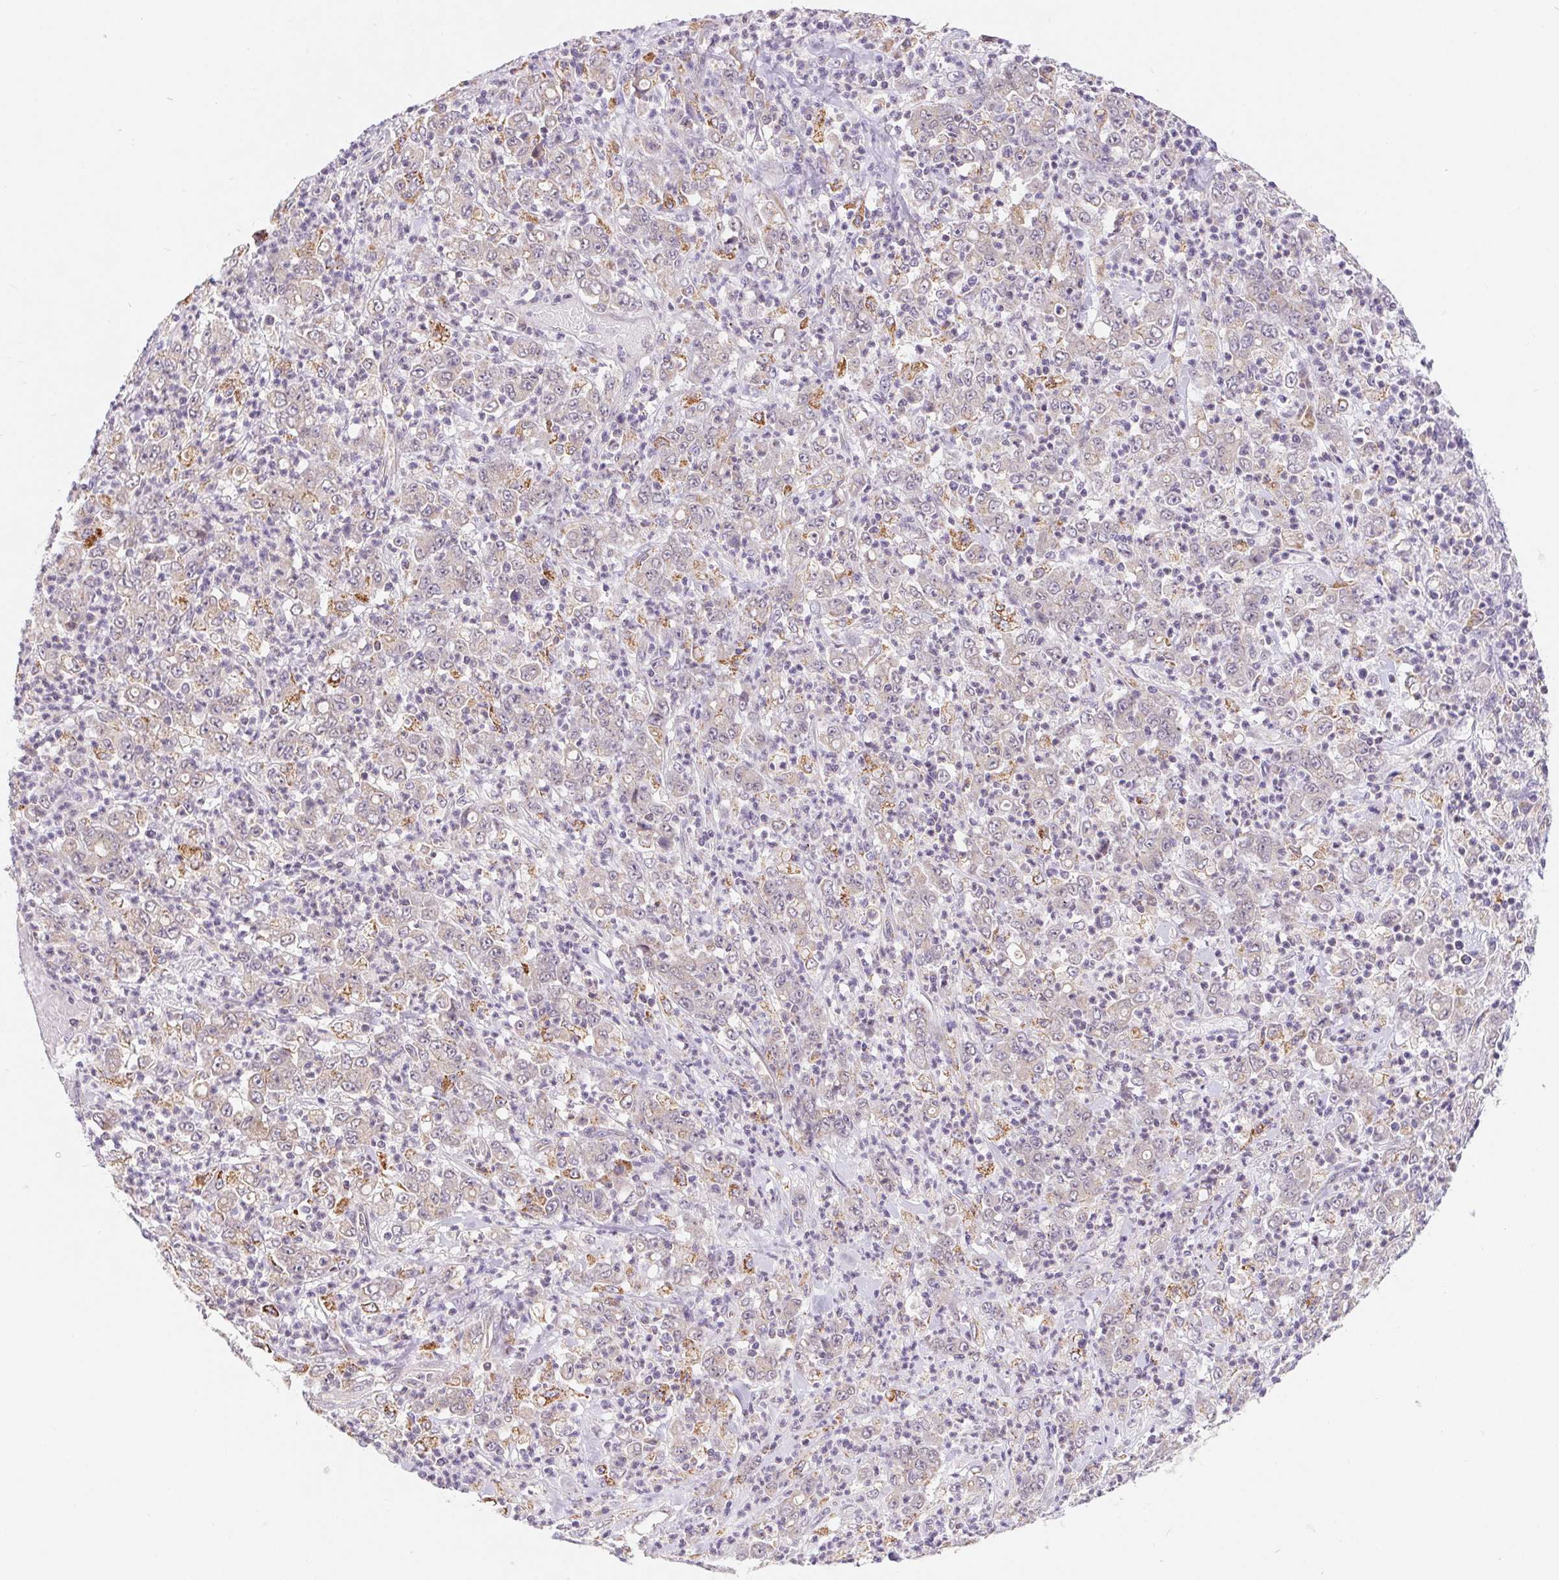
{"staining": {"intensity": "negative", "quantity": "none", "location": "none"}, "tissue": "stomach cancer", "cell_type": "Tumor cells", "image_type": "cancer", "snomed": [{"axis": "morphology", "description": "Adenocarcinoma, NOS"}, {"axis": "topography", "description": "Stomach, lower"}], "caption": "DAB immunohistochemical staining of stomach adenocarcinoma reveals no significant positivity in tumor cells.", "gene": "EMC6", "patient": {"sex": "female", "age": 71}}